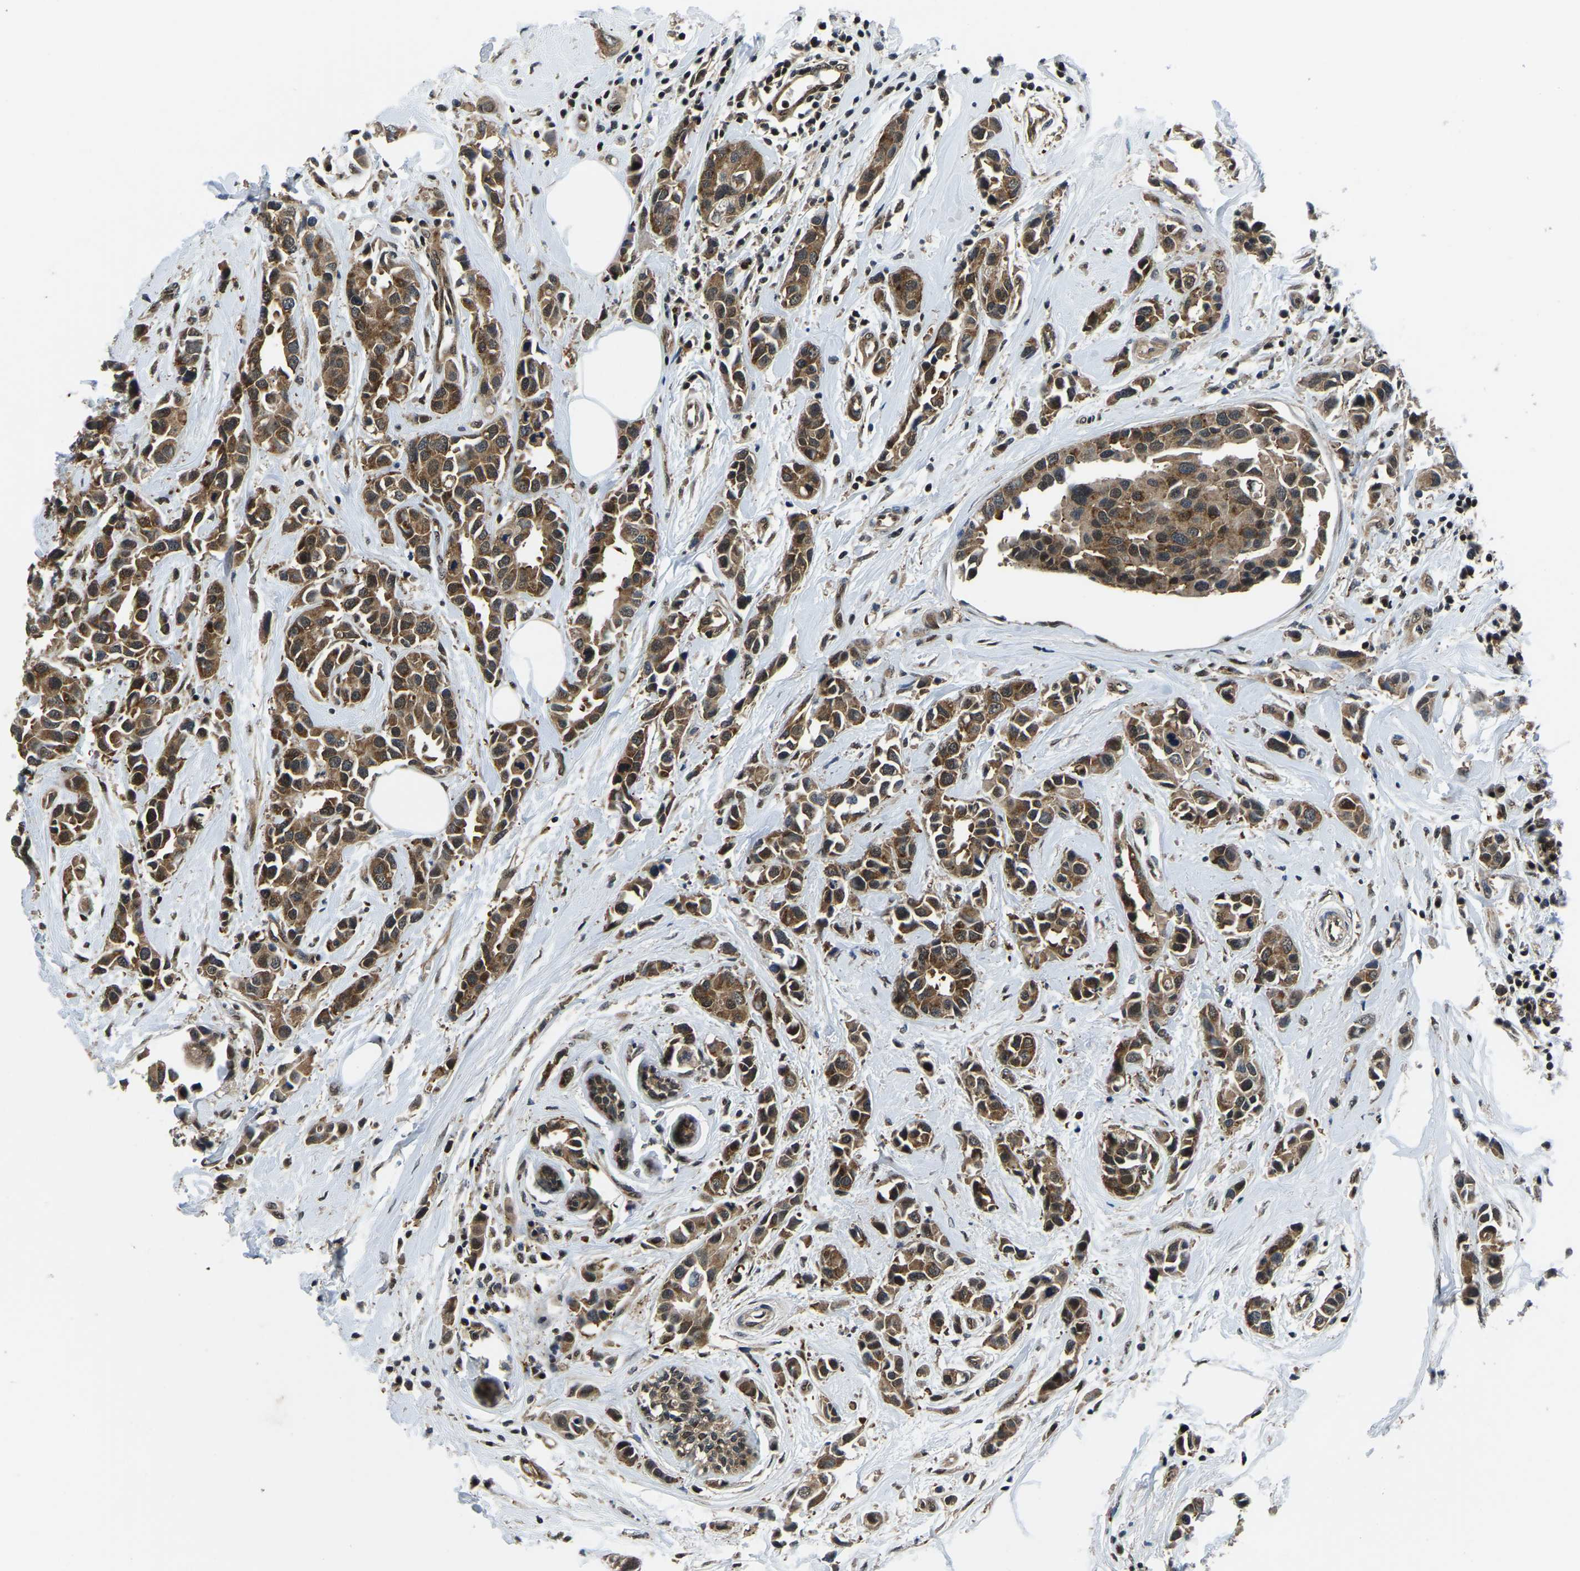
{"staining": {"intensity": "moderate", "quantity": ">75%", "location": "cytoplasmic/membranous,nuclear"}, "tissue": "breast cancer", "cell_type": "Tumor cells", "image_type": "cancer", "snomed": [{"axis": "morphology", "description": "Normal tissue, NOS"}, {"axis": "morphology", "description": "Duct carcinoma"}, {"axis": "topography", "description": "Breast"}], "caption": "Brown immunohistochemical staining in breast cancer (invasive ductal carcinoma) shows moderate cytoplasmic/membranous and nuclear staining in about >75% of tumor cells. The protein of interest is shown in brown color, while the nuclei are stained blue.", "gene": "DFFA", "patient": {"sex": "female", "age": 50}}